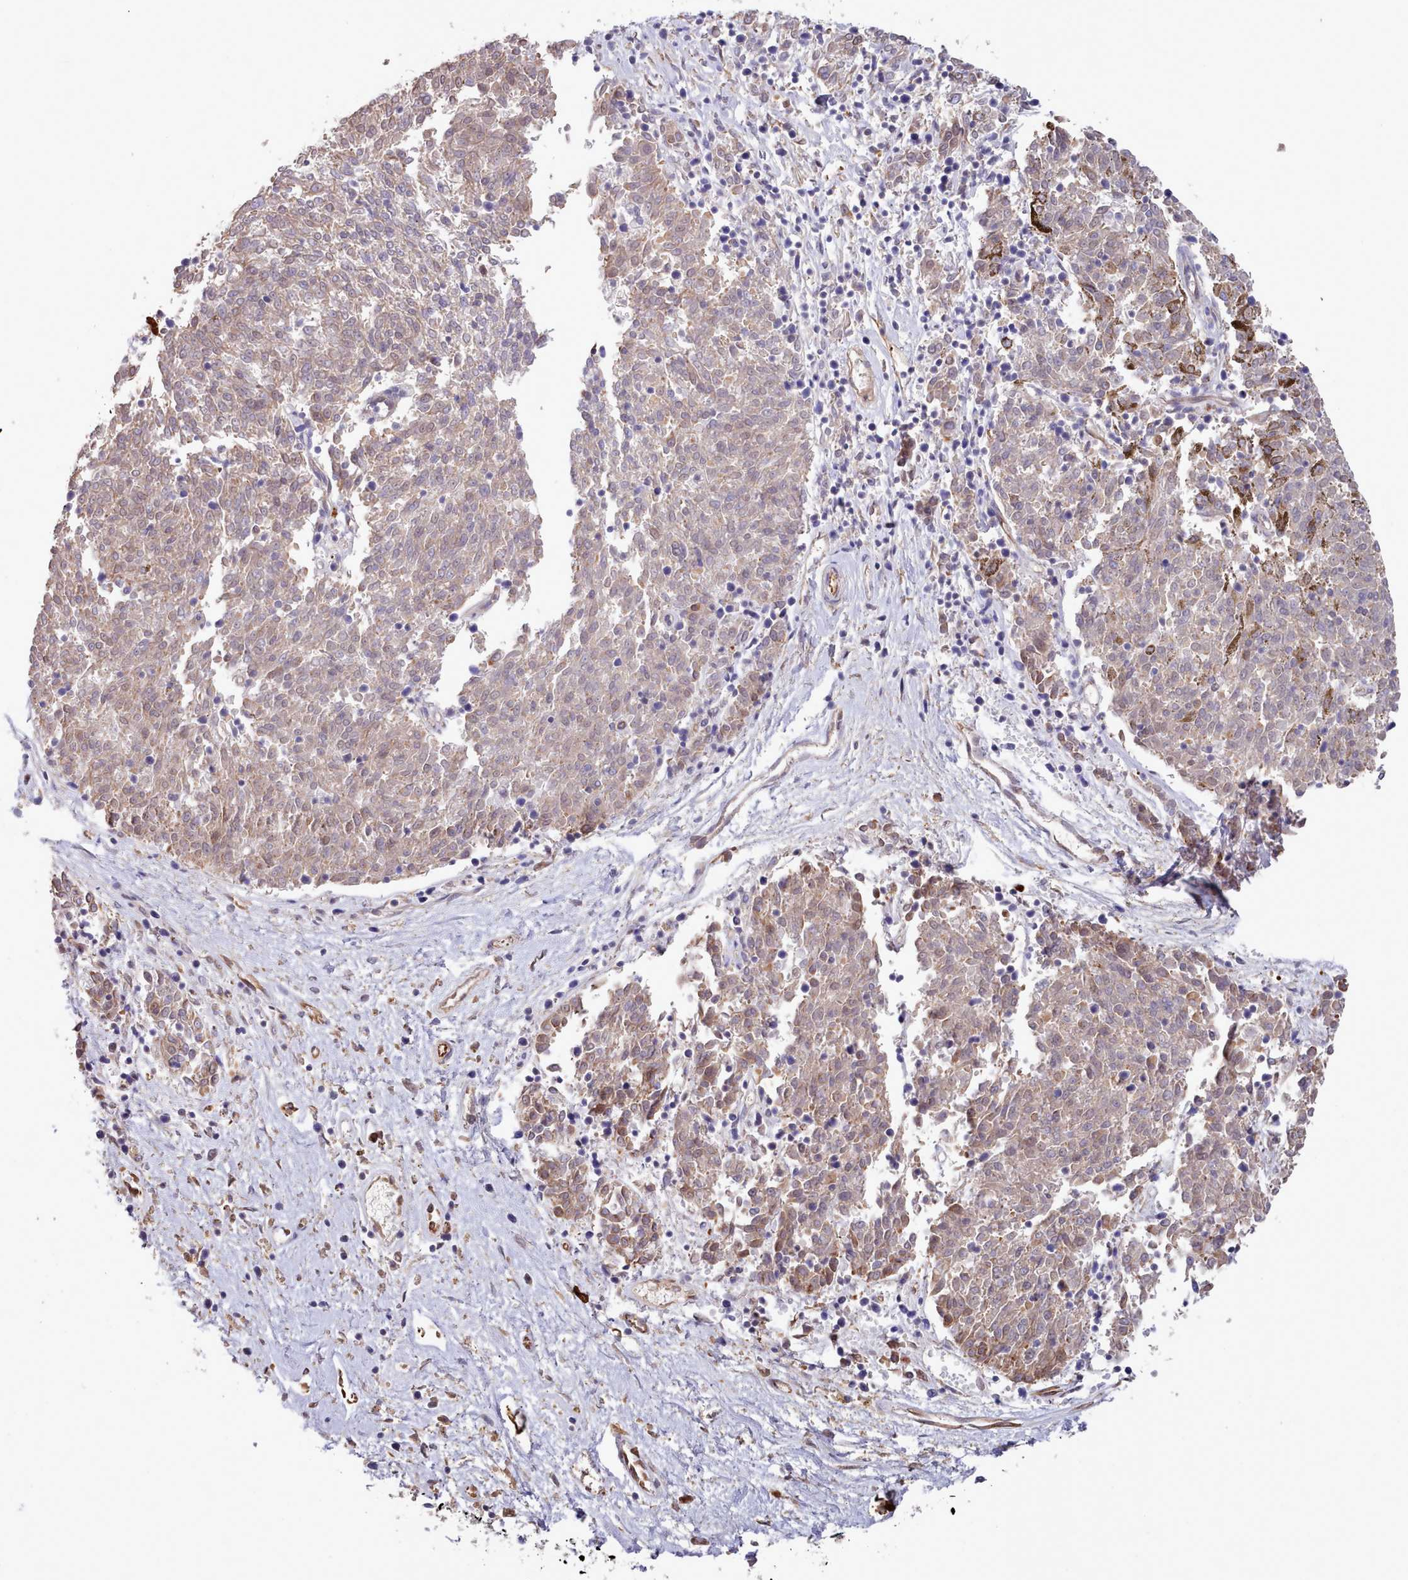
{"staining": {"intensity": "weak", "quantity": "25%-75%", "location": "cytoplasmic/membranous"}, "tissue": "melanoma", "cell_type": "Tumor cells", "image_type": "cancer", "snomed": [{"axis": "morphology", "description": "Malignant melanoma, NOS"}, {"axis": "topography", "description": "Skin"}], "caption": "Weak cytoplasmic/membranous staining for a protein is appreciated in about 25%-75% of tumor cells of melanoma using IHC.", "gene": "ZC3H13", "patient": {"sex": "female", "age": 72}}